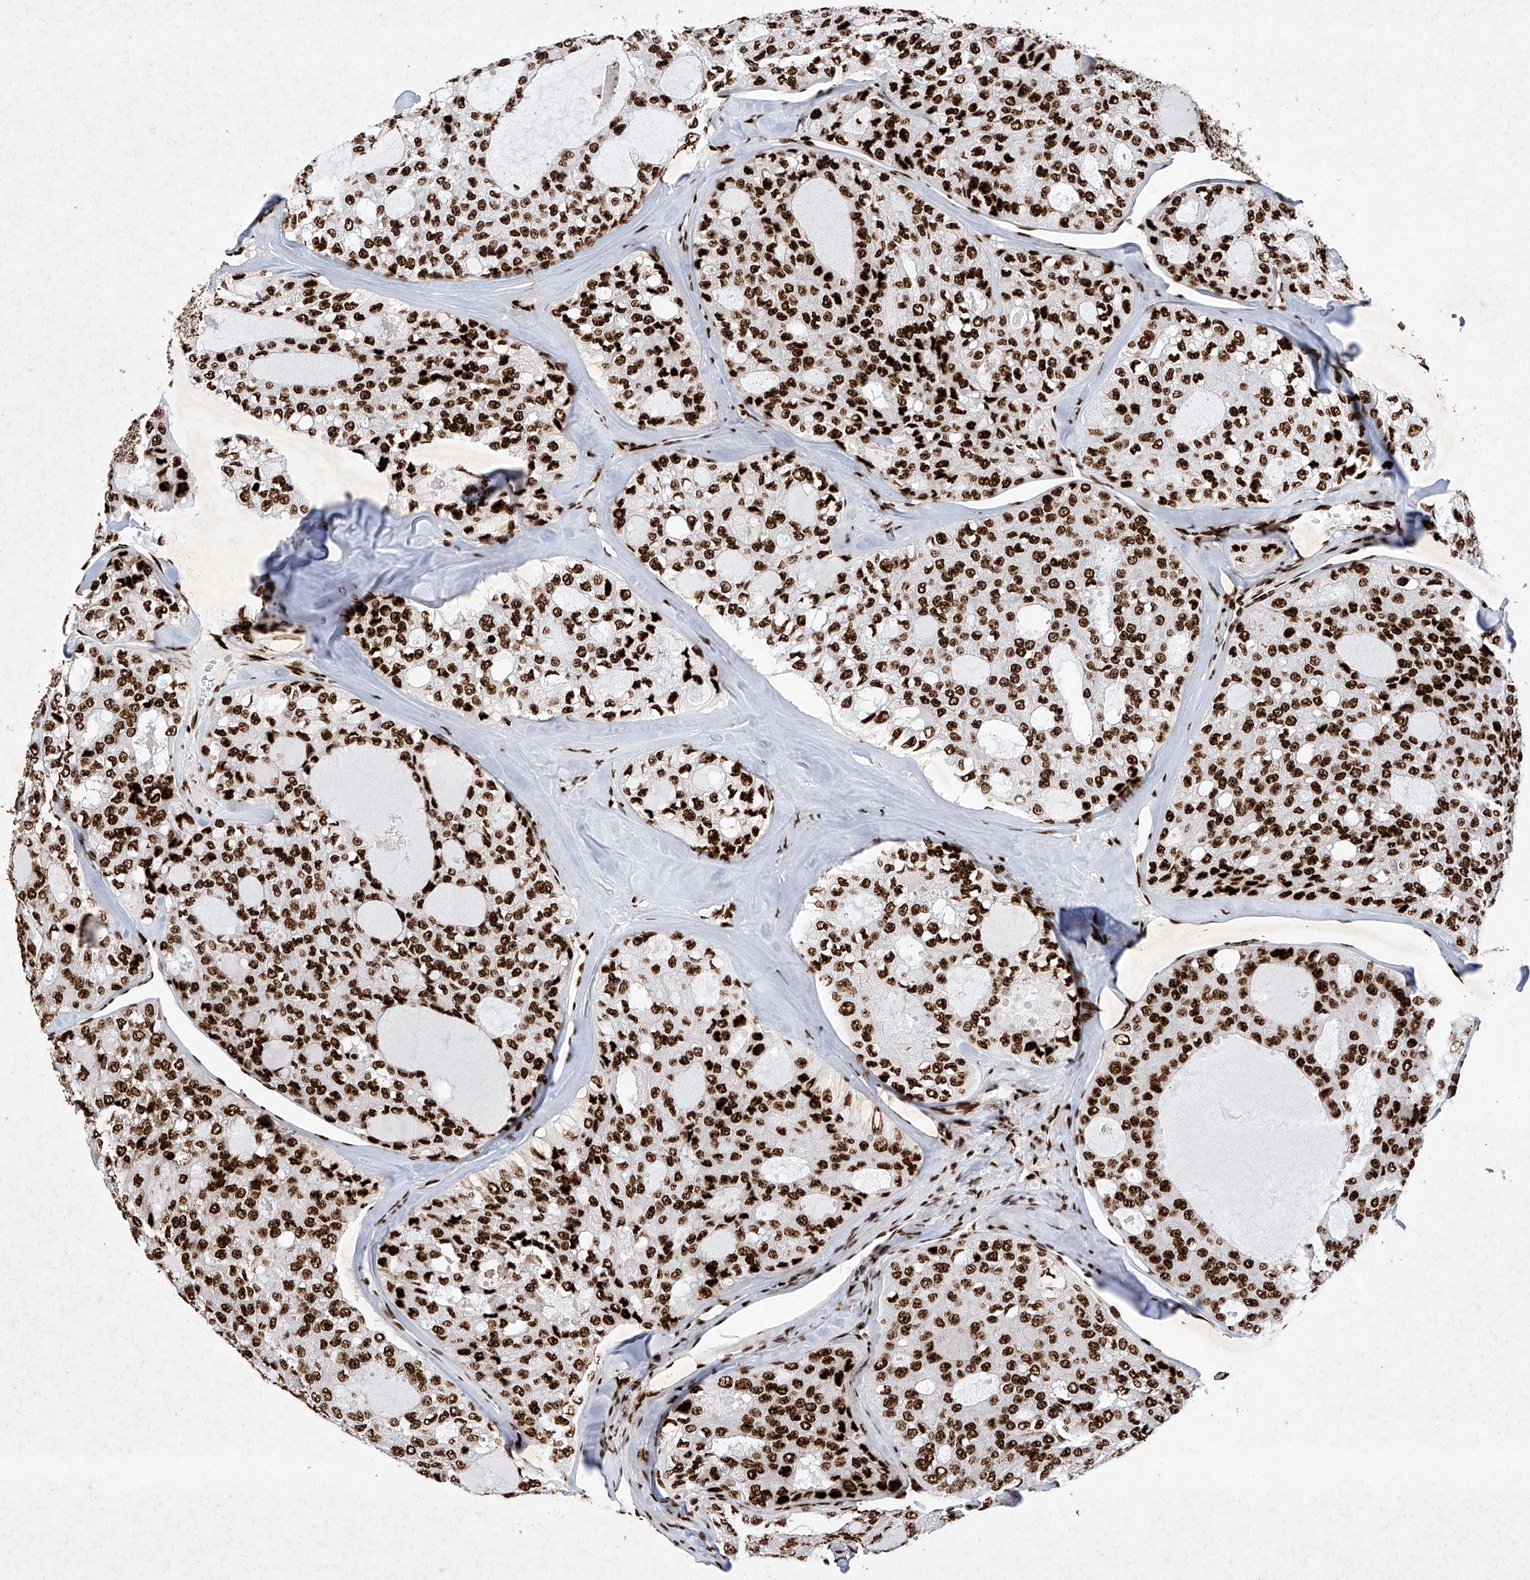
{"staining": {"intensity": "strong", "quantity": ">75%", "location": "nuclear"}, "tissue": "thyroid cancer", "cell_type": "Tumor cells", "image_type": "cancer", "snomed": [{"axis": "morphology", "description": "Follicular adenoma carcinoma, NOS"}, {"axis": "topography", "description": "Thyroid gland"}], "caption": "This photomicrograph exhibits immunohistochemistry (IHC) staining of thyroid cancer (follicular adenoma carcinoma), with high strong nuclear staining in about >75% of tumor cells.", "gene": "SRSF6", "patient": {"sex": "male", "age": 75}}